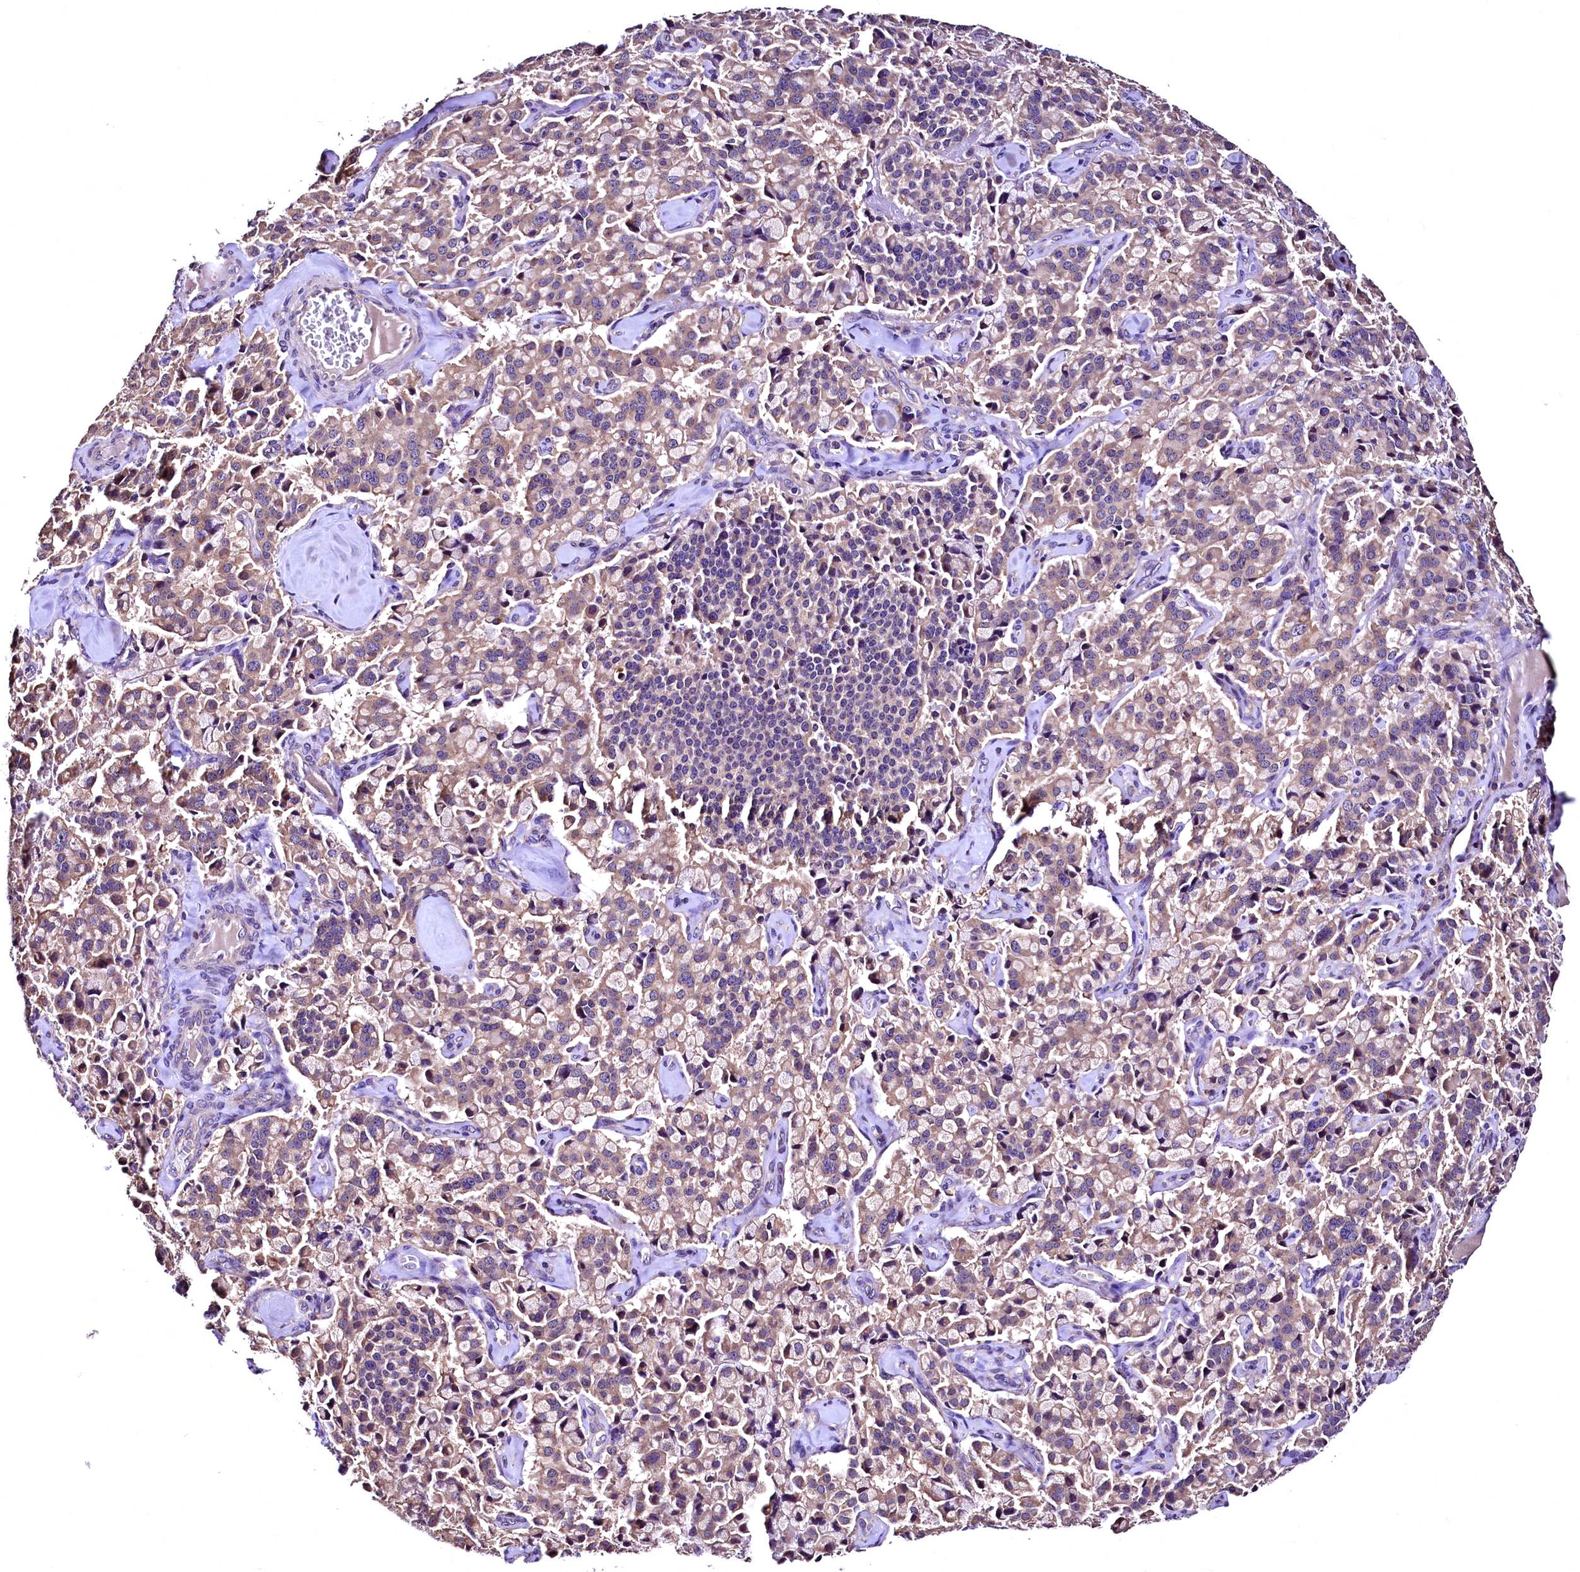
{"staining": {"intensity": "moderate", "quantity": "25%-75%", "location": "cytoplasmic/membranous"}, "tissue": "pancreatic cancer", "cell_type": "Tumor cells", "image_type": "cancer", "snomed": [{"axis": "morphology", "description": "Adenocarcinoma, NOS"}, {"axis": "topography", "description": "Pancreas"}], "caption": "Immunohistochemistry (DAB) staining of pancreatic adenocarcinoma displays moderate cytoplasmic/membranous protein positivity in approximately 25%-75% of tumor cells.", "gene": "LRSAM1", "patient": {"sex": "male", "age": 65}}